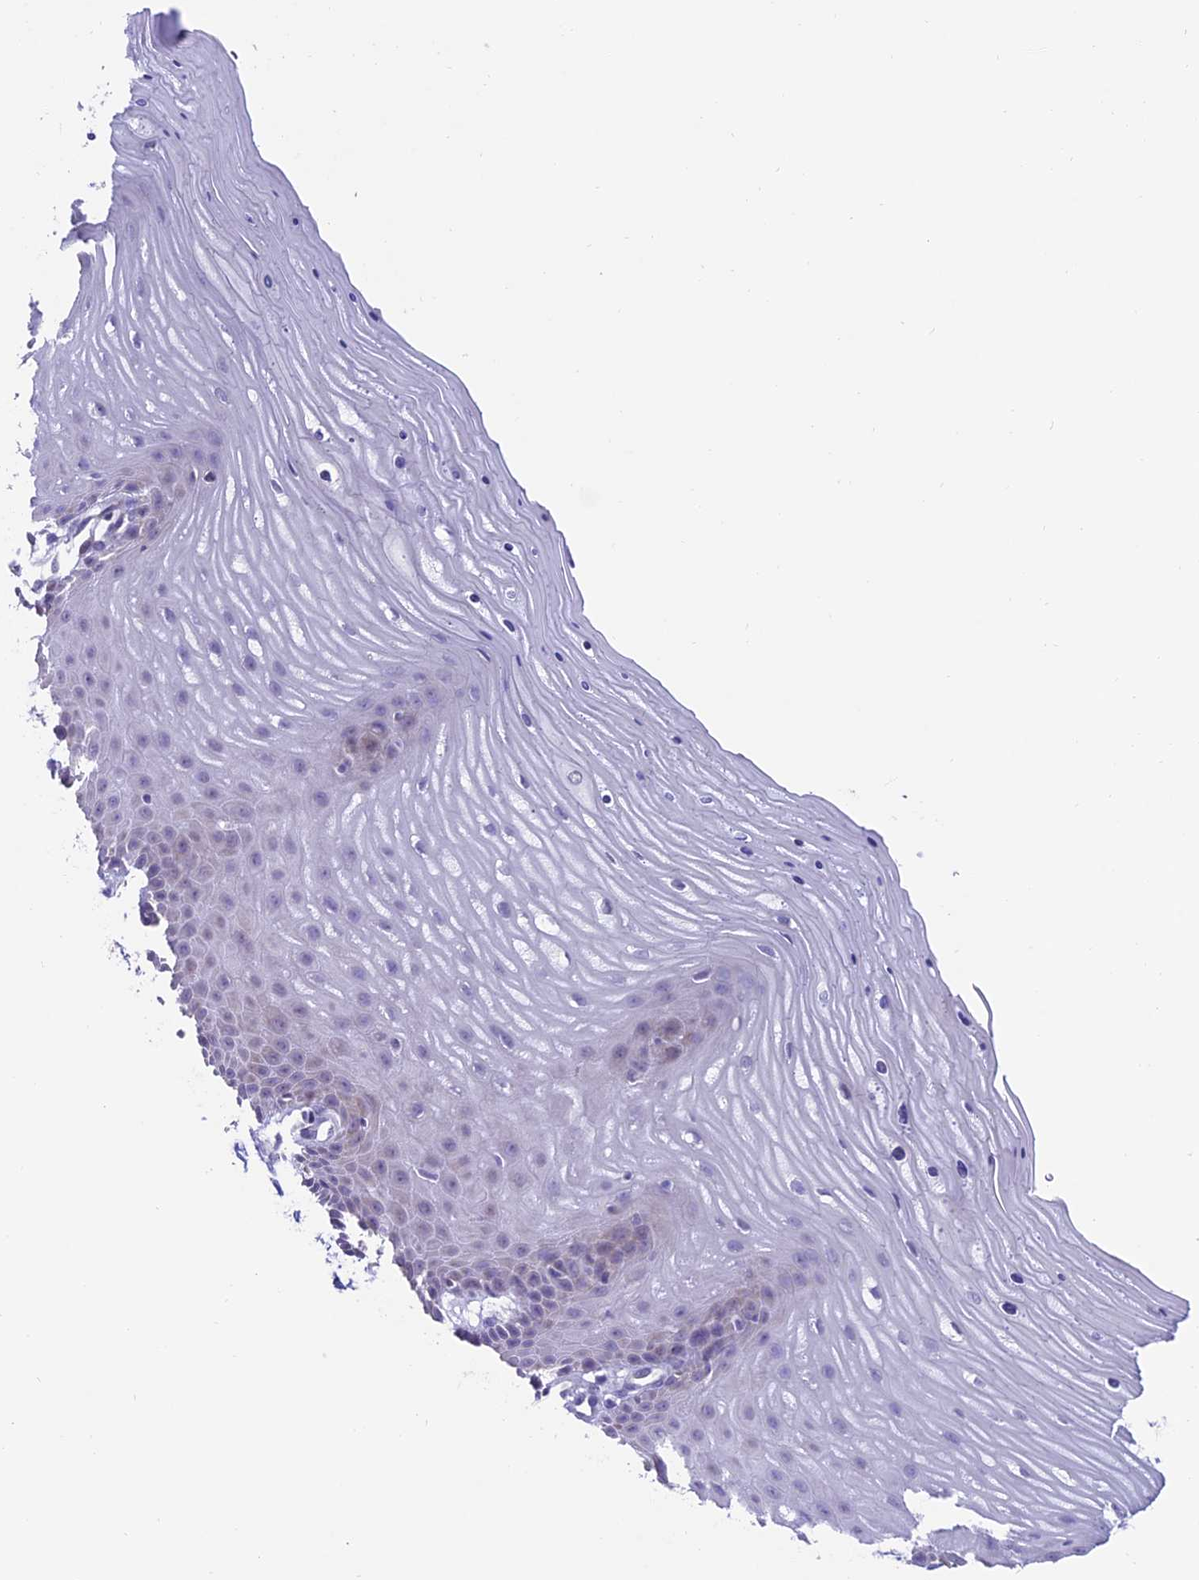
{"staining": {"intensity": "negative", "quantity": "none", "location": "none"}, "tissue": "cervix", "cell_type": "Glandular cells", "image_type": "normal", "snomed": [{"axis": "morphology", "description": "Normal tissue, NOS"}, {"axis": "topography", "description": "Cervix"}], "caption": "Immunohistochemical staining of benign cervix shows no significant positivity in glandular cells.", "gene": "SLC10A1", "patient": {"sex": "female", "age": 55}}